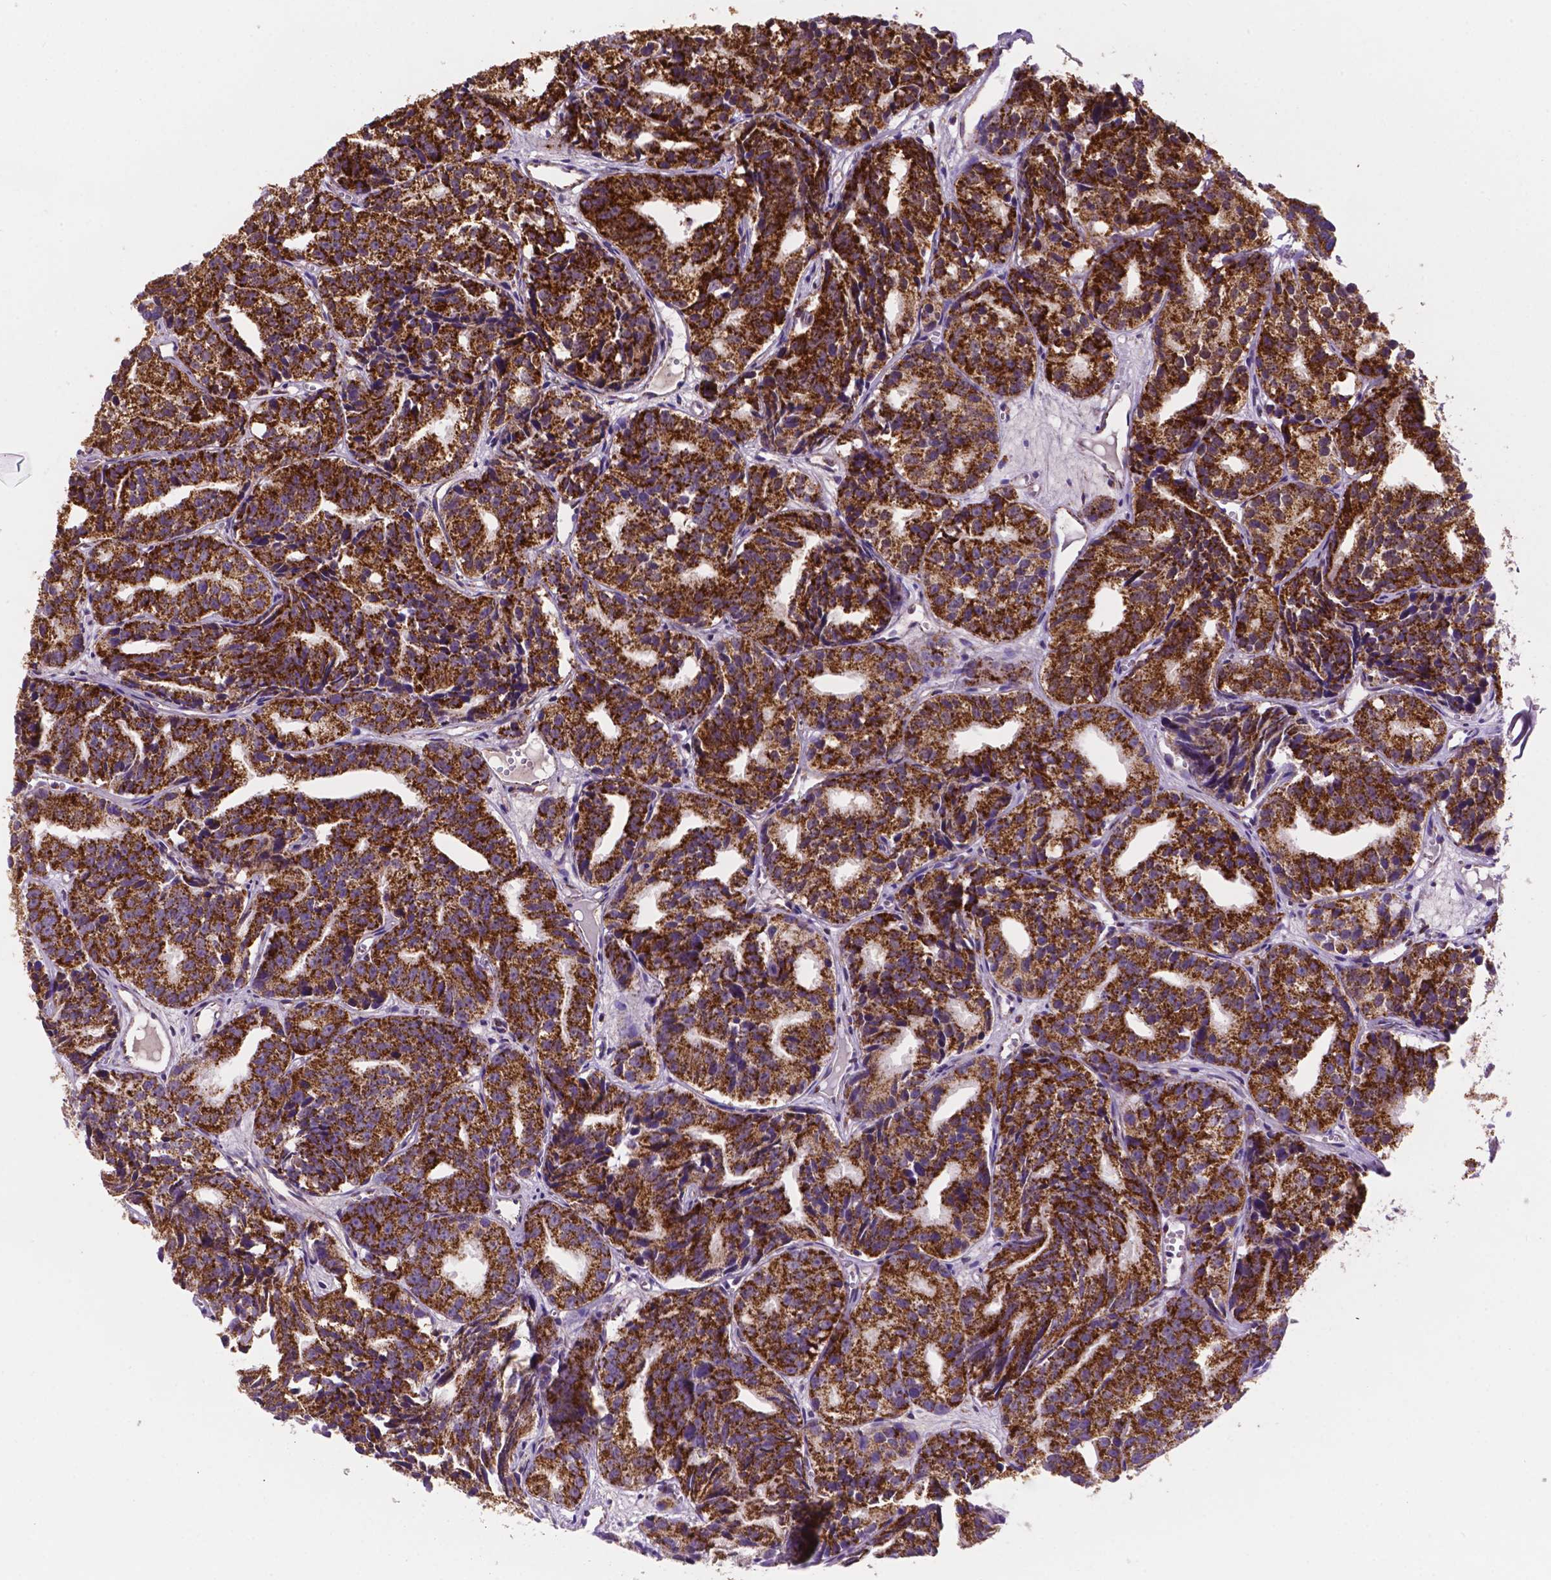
{"staining": {"intensity": "strong", "quantity": ">75%", "location": "cytoplasmic/membranous"}, "tissue": "prostate cancer", "cell_type": "Tumor cells", "image_type": "cancer", "snomed": [{"axis": "morphology", "description": "Adenocarcinoma, High grade"}, {"axis": "topography", "description": "Prostate"}], "caption": "High-grade adenocarcinoma (prostate) stained with IHC reveals strong cytoplasmic/membranous staining in approximately >75% of tumor cells.", "gene": "HSPD1", "patient": {"sex": "male", "age": 77}}